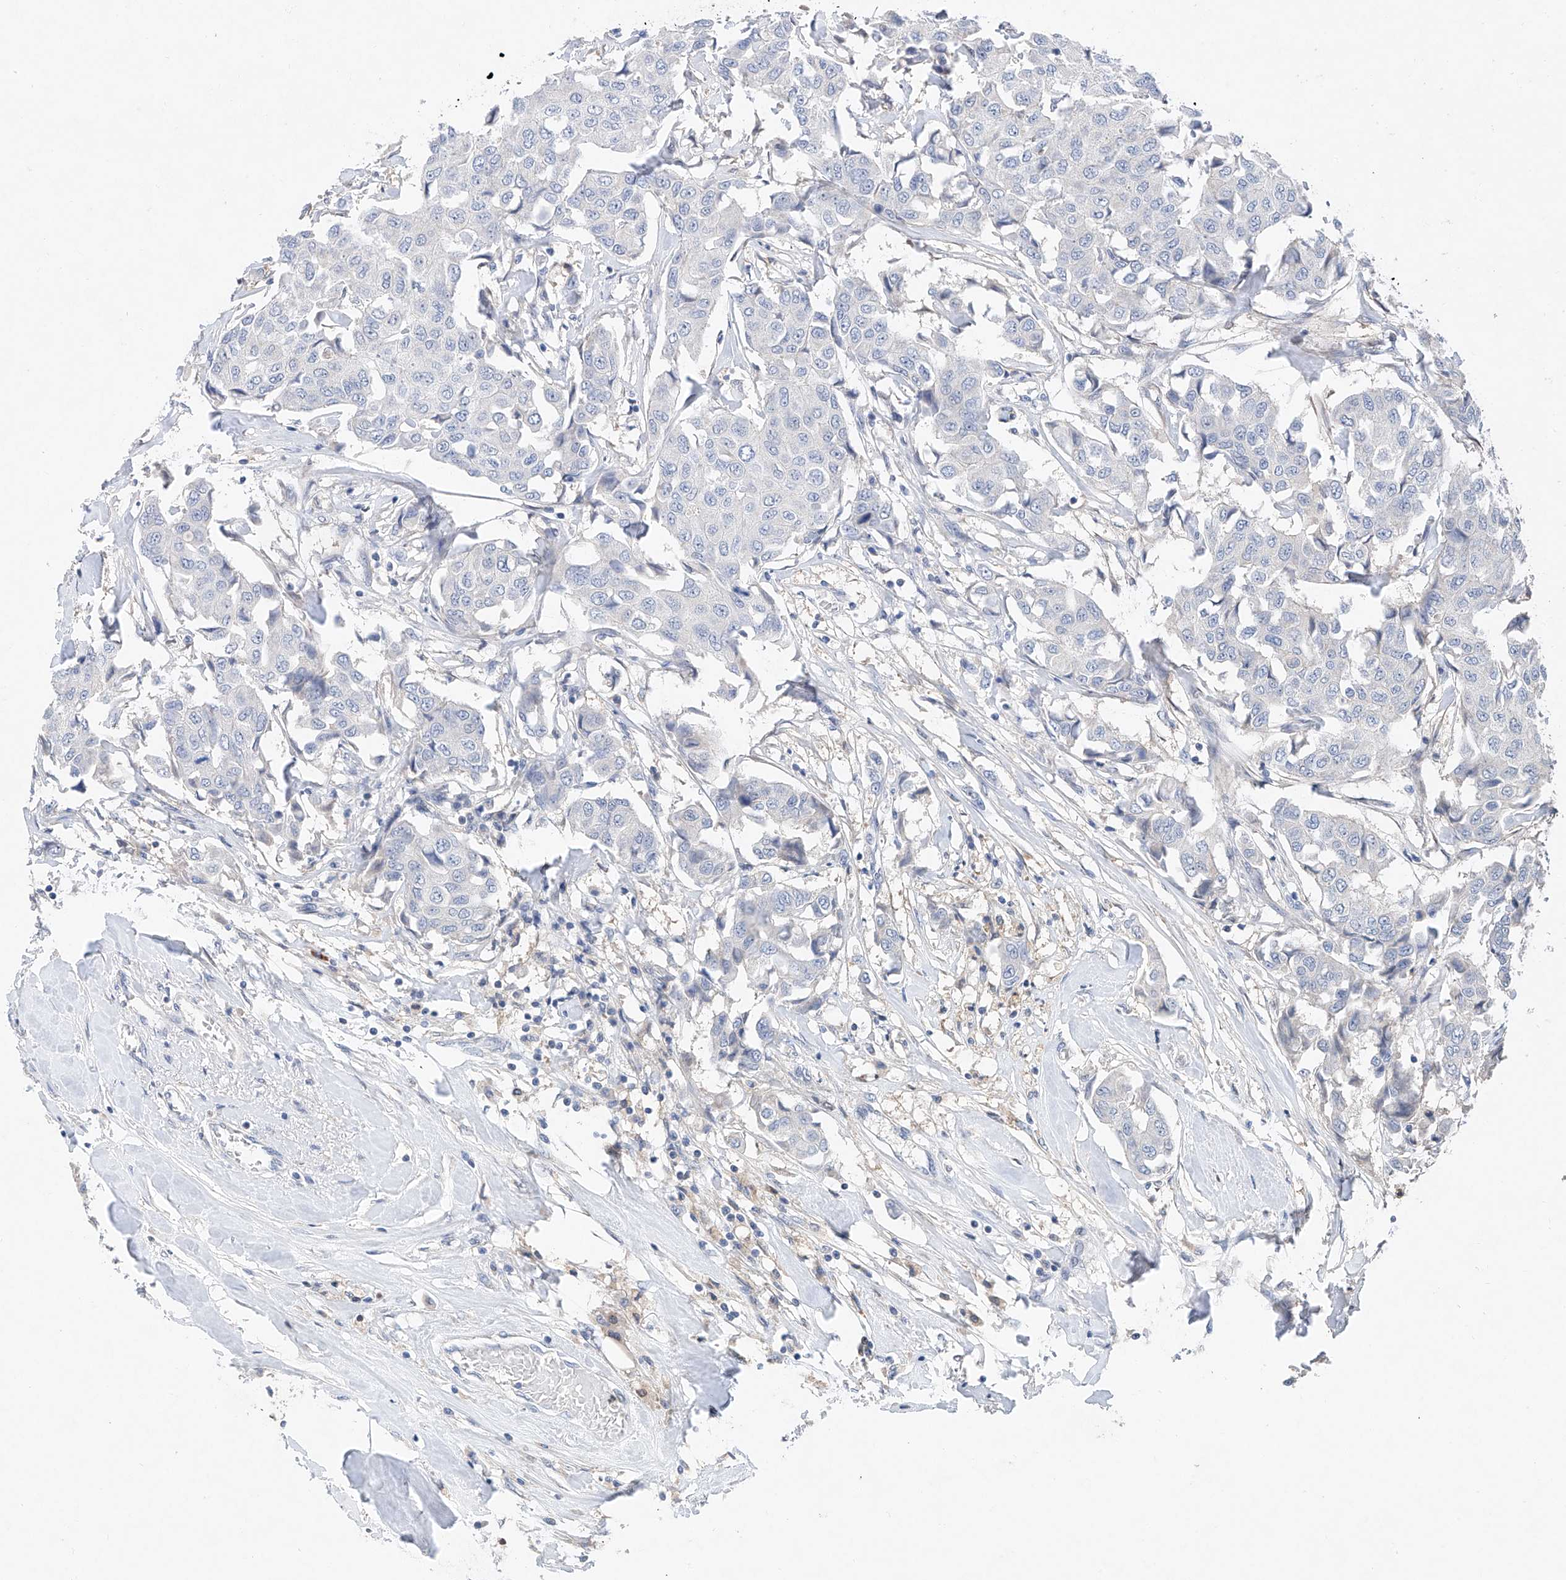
{"staining": {"intensity": "negative", "quantity": "none", "location": "none"}, "tissue": "breast cancer", "cell_type": "Tumor cells", "image_type": "cancer", "snomed": [{"axis": "morphology", "description": "Duct carcinoma"}, {"axis": "topography", "description": "Breast"}], "caption": "This is an immunohistochemistry histopathology image of breast intraductal carcinoma. There is no expression in tumor cells.", "gene": "FUCA2", "patient": {"sex": "female", "age": 80}}